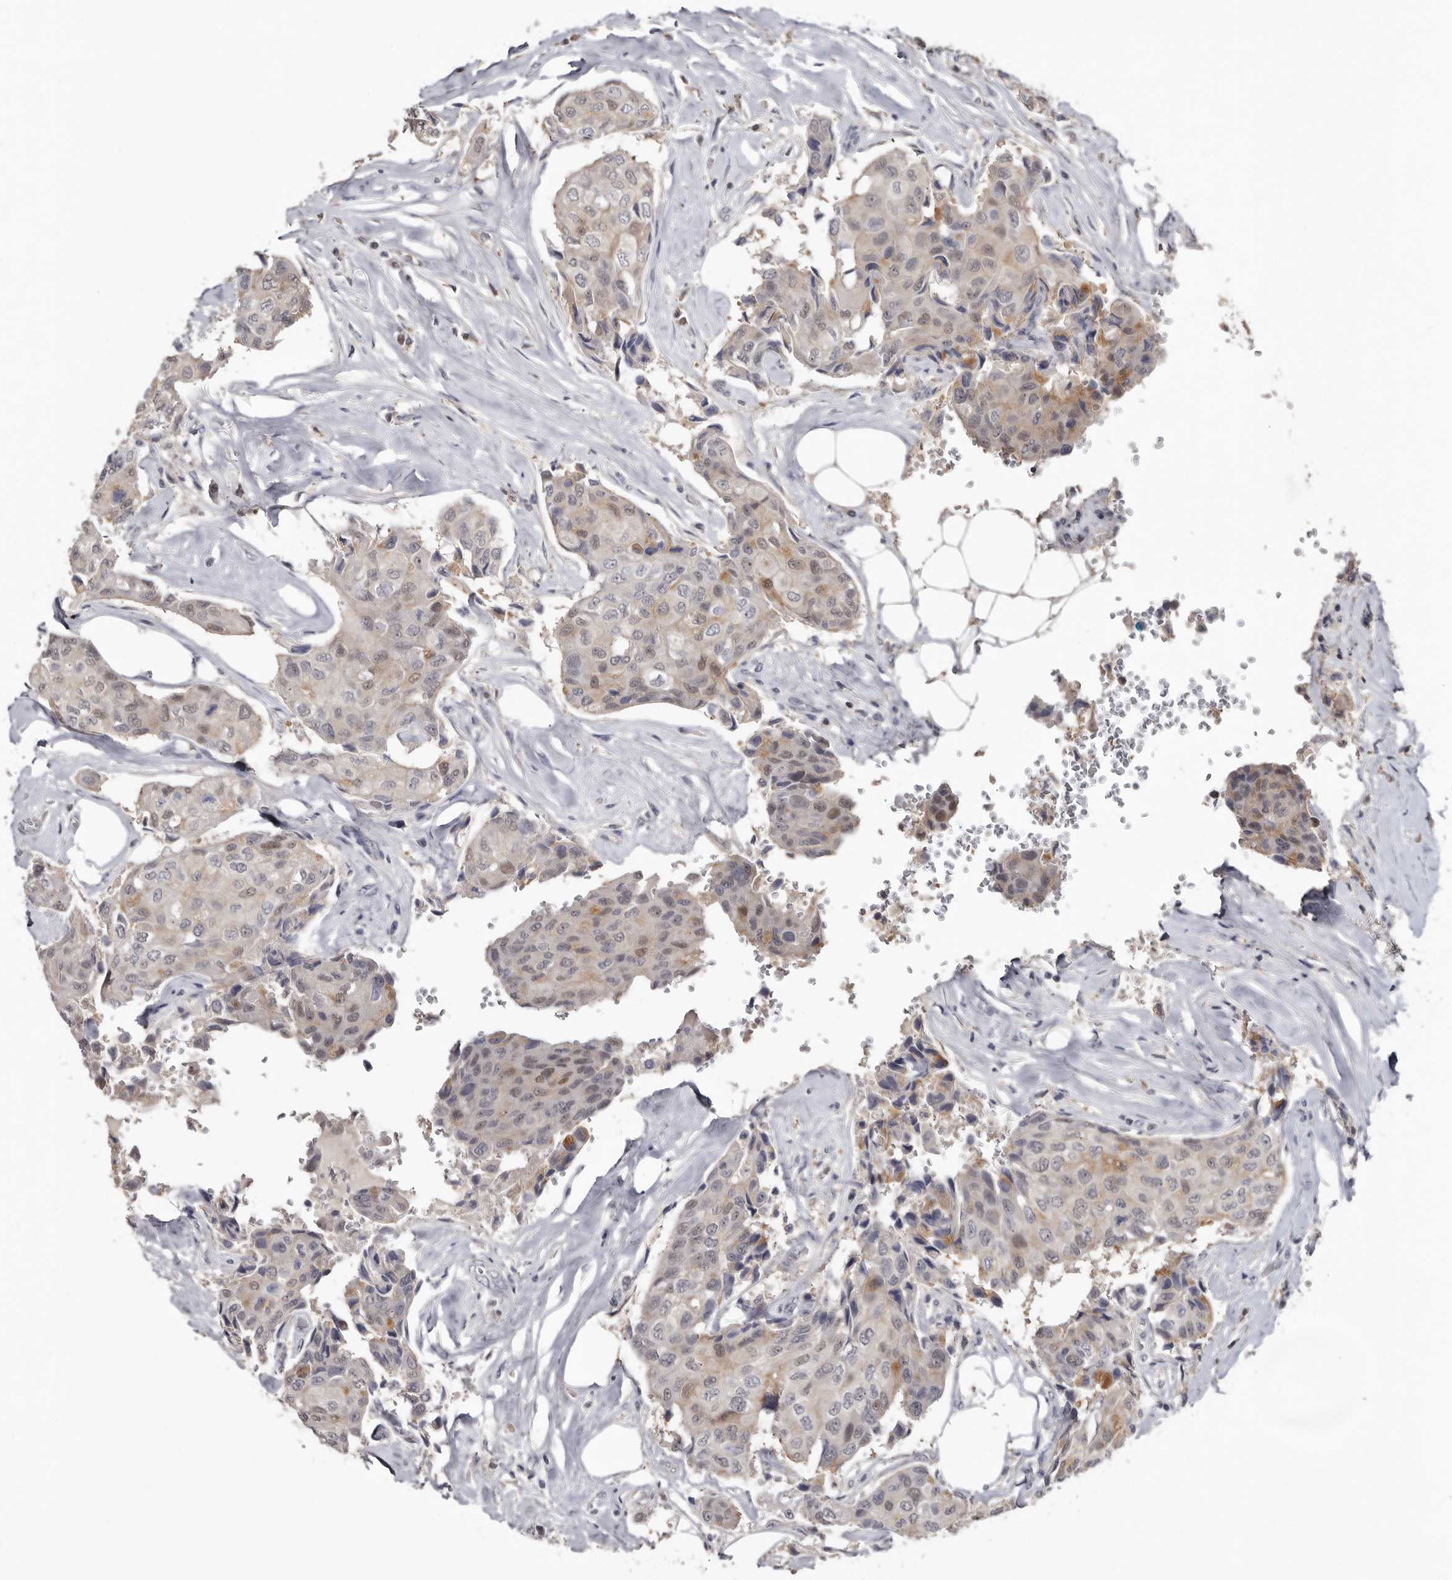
{"staining": {"intensity": "weak", "quantity": "25%-75%", "location": "nuclear"}, "tissue": "breast cancer", "cell_type": "Tumor cells", "image_type": "cancer", "snomed": [{"axis": "morphology", "description": "Duct carcinoma"}, {"axis": "topography", "description": "Breast"}], "caption": "Protein expression analysis of human invasive ductal carcinoma (breast) reveals weak nuclear staining in approximately 25%-75% of tumor cells.", "gene": "RBKS", "patient": {"sex": "female", "age": 80}}